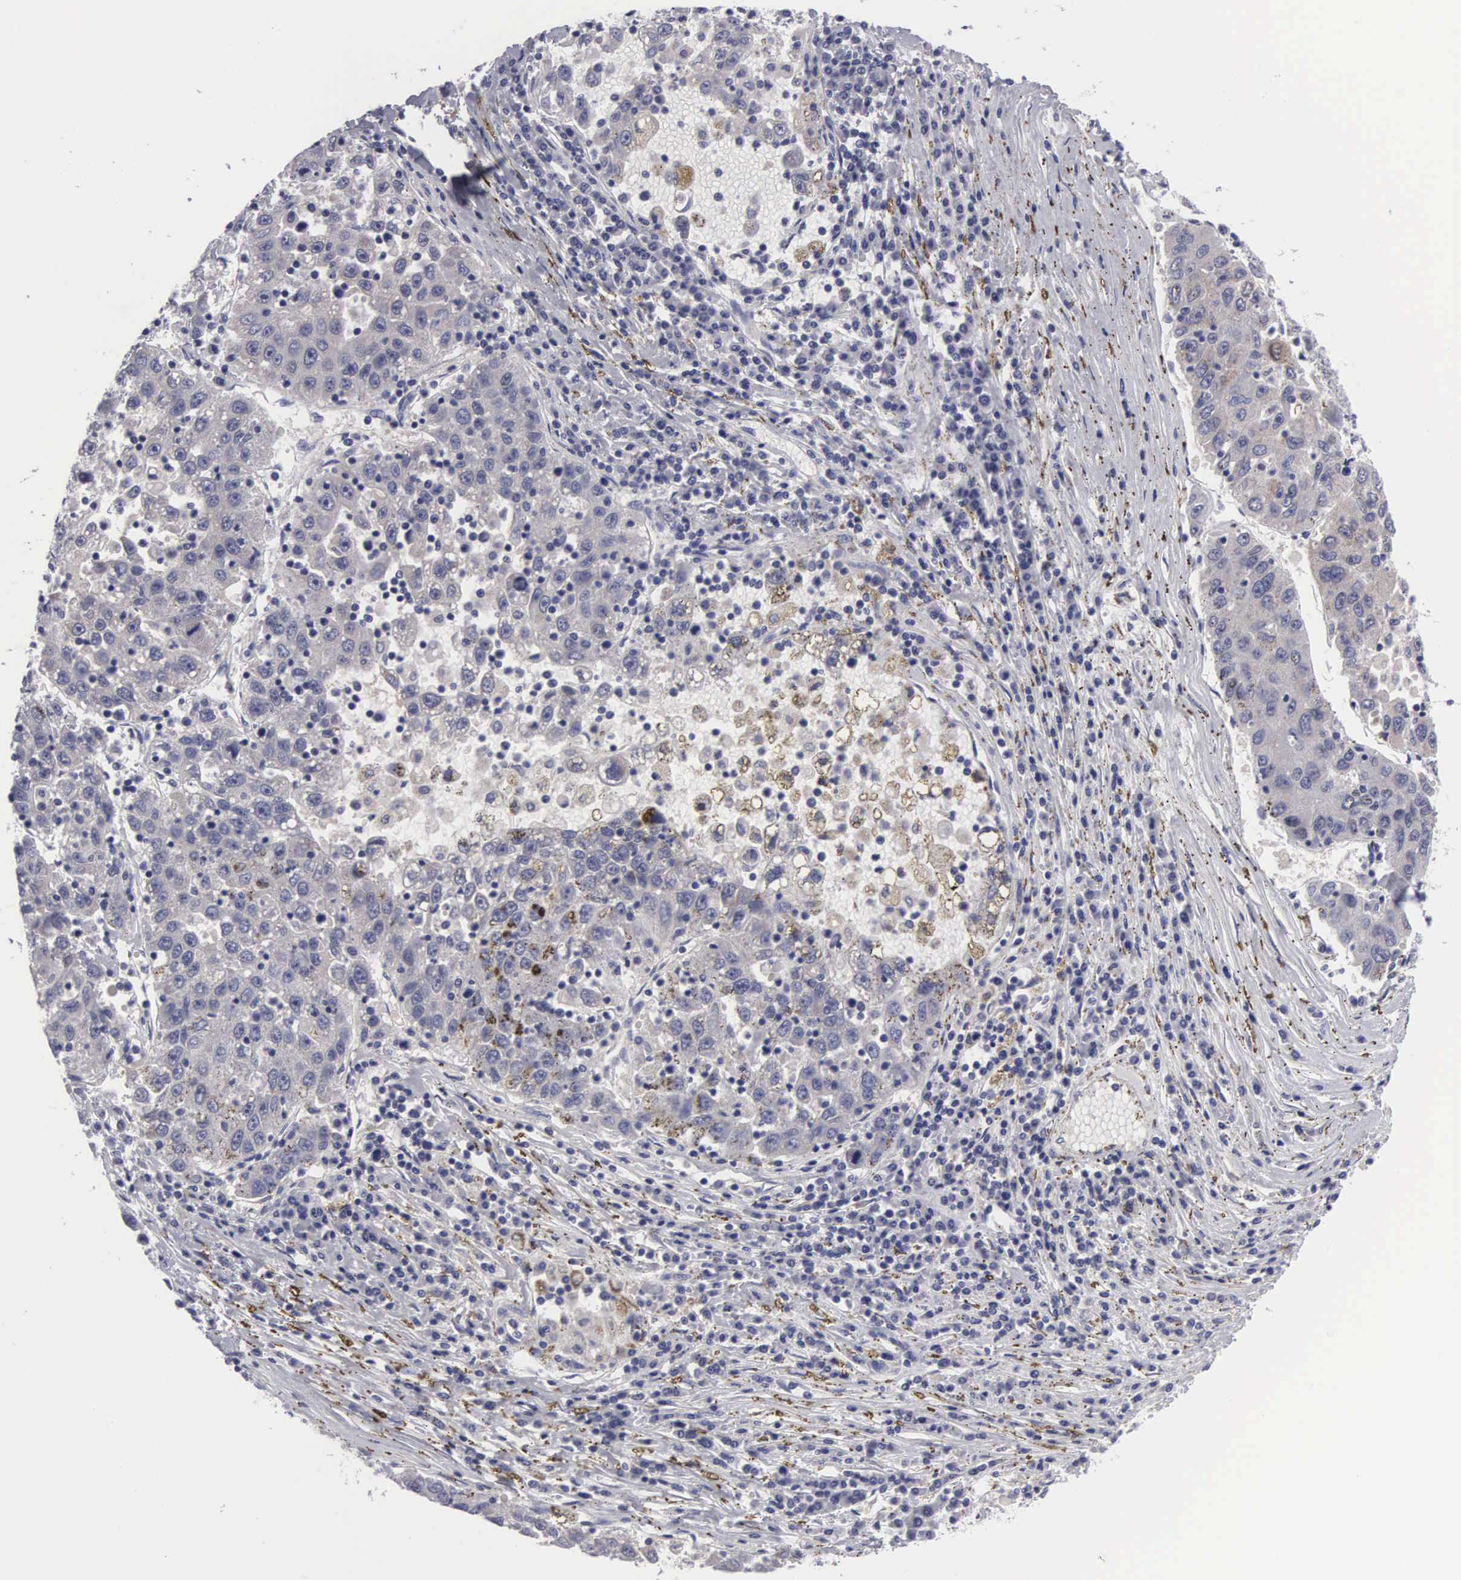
{"staining": {"intensity": "negative", "quantity": "none", "location": "none"}, "tissue": "liver cancer", "cell_type": "Tumor cells", "image_type": "cancer", "snomed": [{"axis": "morphology", "description": "Carcinoma, Hepatocellular, NOS"}, {"axis": "topography", "description": "Liver"}], "caption": "Tumor cells show no significant positivity in hepatocellular carcinoma (liver). (DAB (3,3'-diaminobenzidine) IHC with hematoxylin counter stain).", "gene": "SLITRK4", "patient": {"sex": "male", "age": 49}}